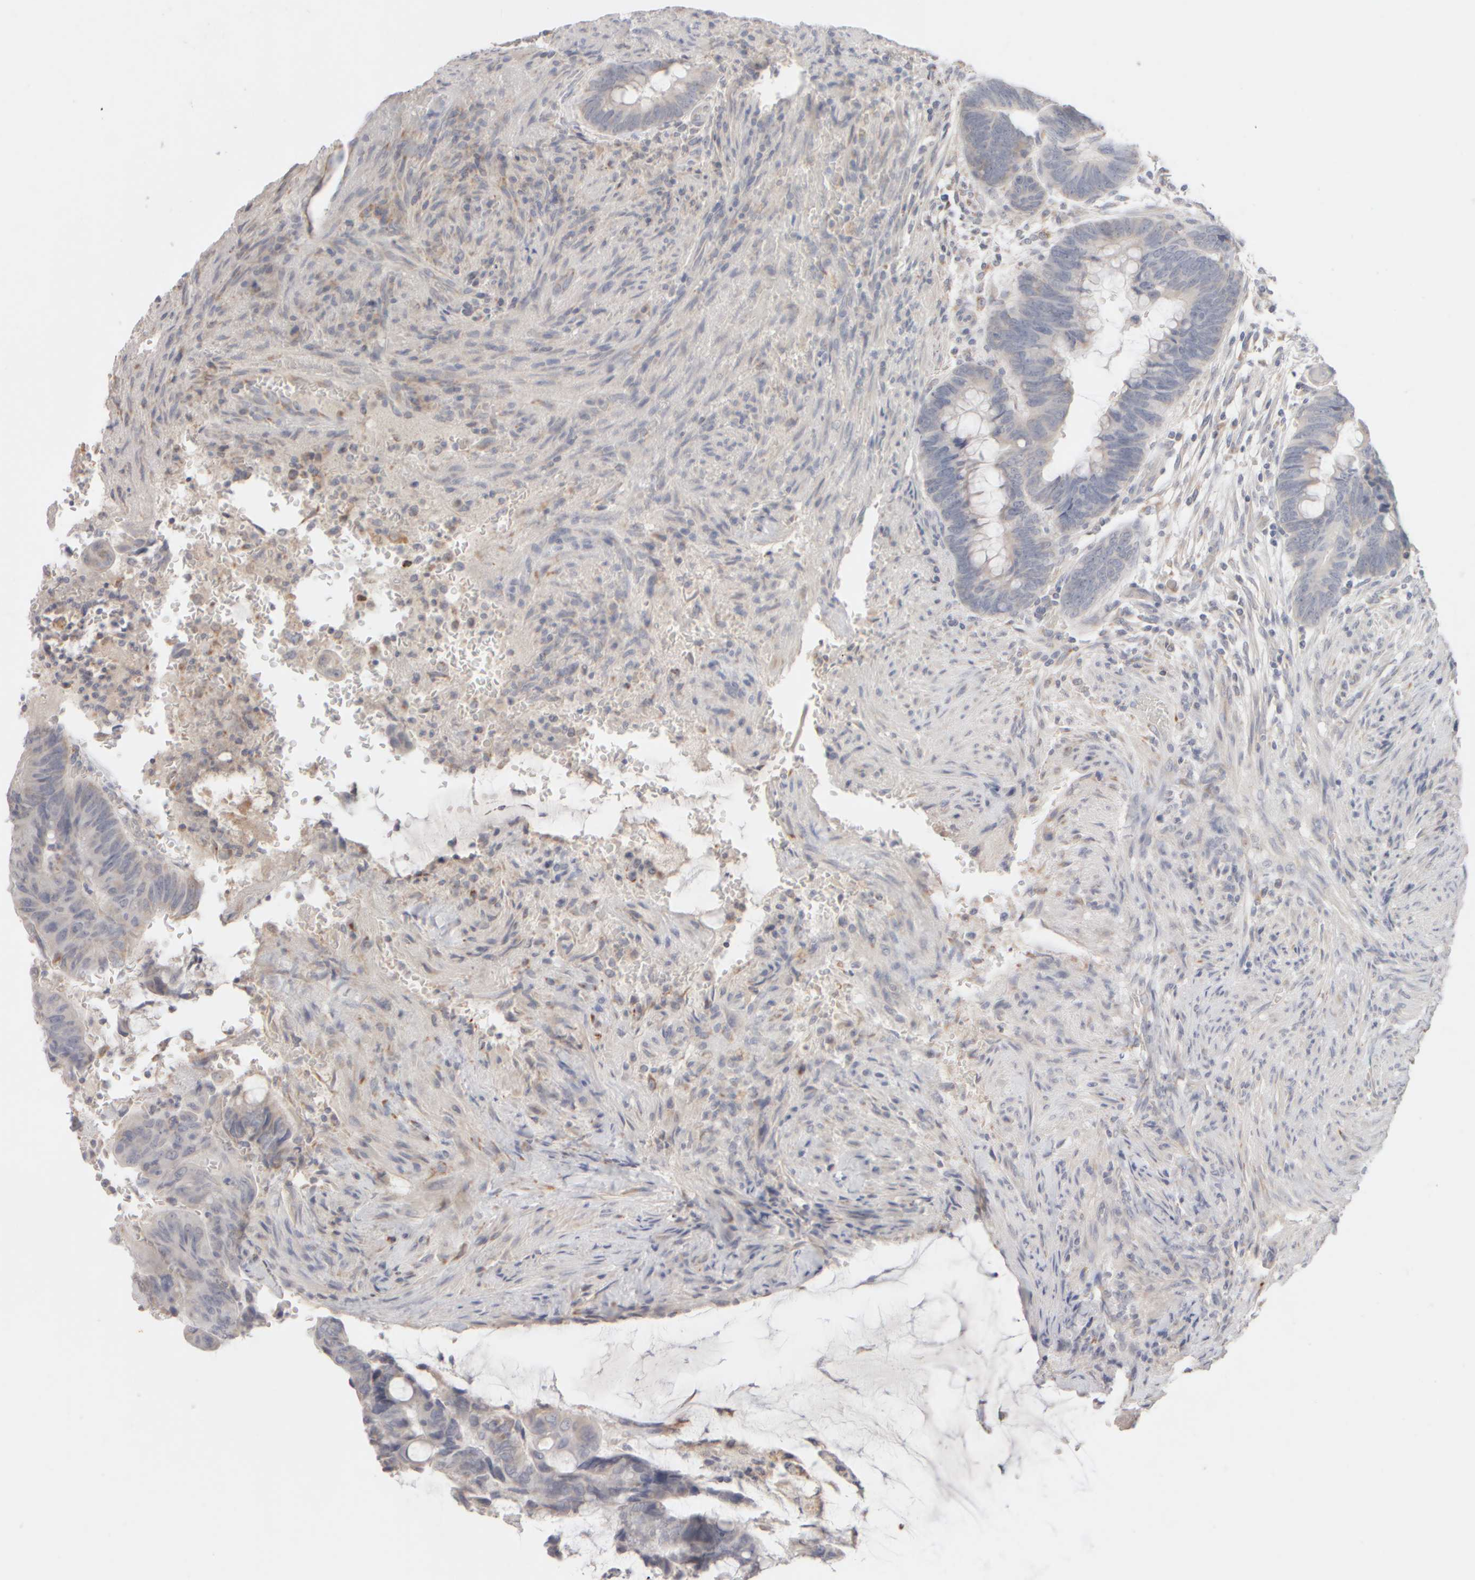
{"staining": {"intensity": "negative", "quantity": "none", "location": "none"}, "tissue": "colorectal cancer", "cell_type": "Tumor cells", "image_type": "cancer", "snomed": [{"axis": "morphology", "description": "Normal tissue, NOS"}, {"axis": "morphology", "description": "Adenocarcinoma, NOS"}, {"axis": "topography", "description": "Rectum"}], "caption": "Immunohistochemistry histopathology image of colorectal adenocarcinoma stained for a protein (brown), which exhibits no expression in tumor cells.", "gene": "ZNF112", "patient": {"sex": "male", "age": 92}}